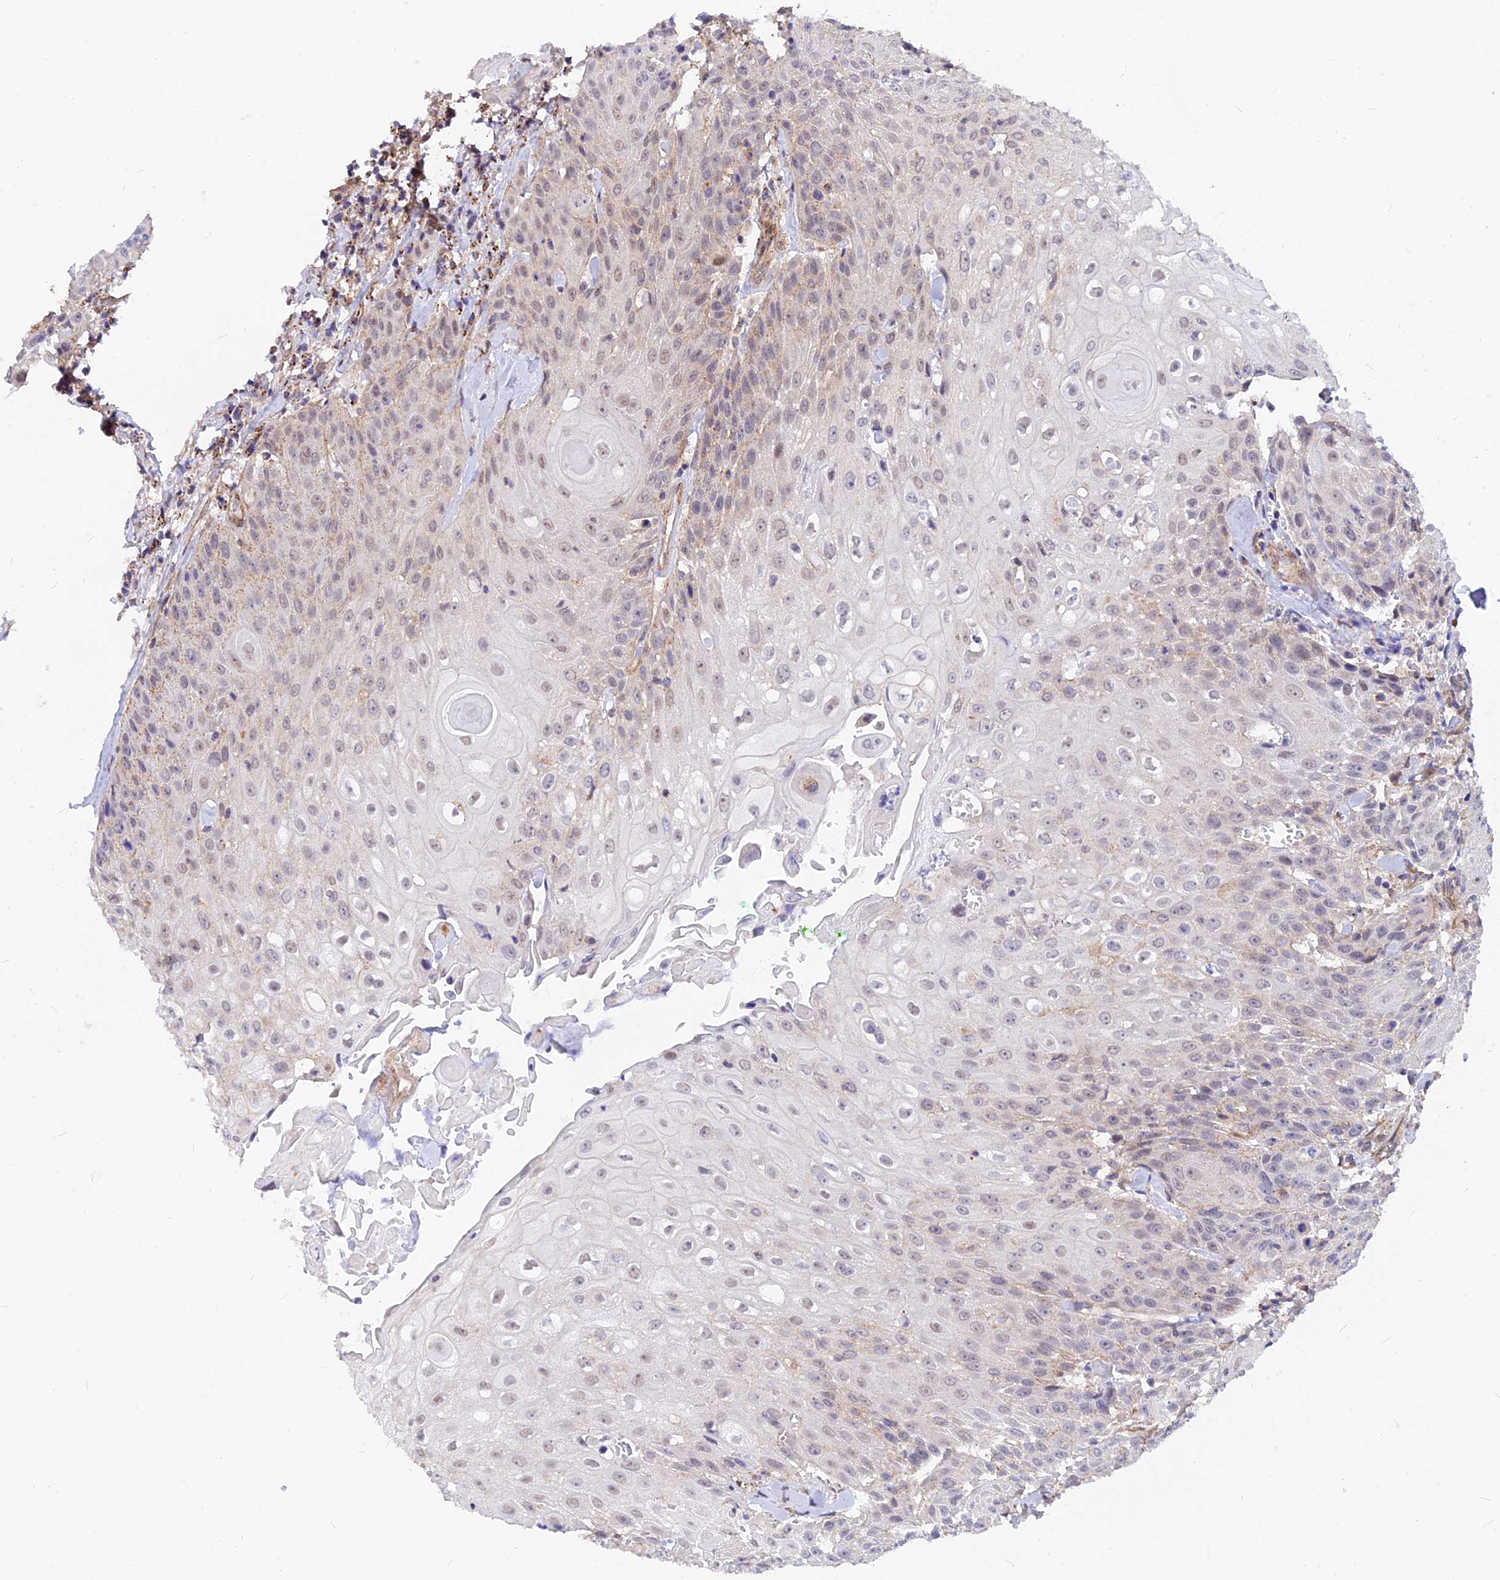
{"staining": {"intensity": "weak", "quantity": "<25%", "location": "cytoplasmic/membranous,nuclear"}, "tissue": "head and neck cancer", "cell_type": "Tumor cells", "image_type": "cancer", "snomed": [{"axis": "morphology", "description": "Squamous cell carcinoma, NOS"}, {"axis": "topography", "description": "Oral tissue"}, {"axis": "topography", "description": "Head-Neck"}], "caption": "This is an immunohistochemistry histopathology image of squamous cell carcinoma (head and neck). There is no expression in tumor cells.", "gene": "VSTM2L", "patient": {"sex": "female", "age": 82}}